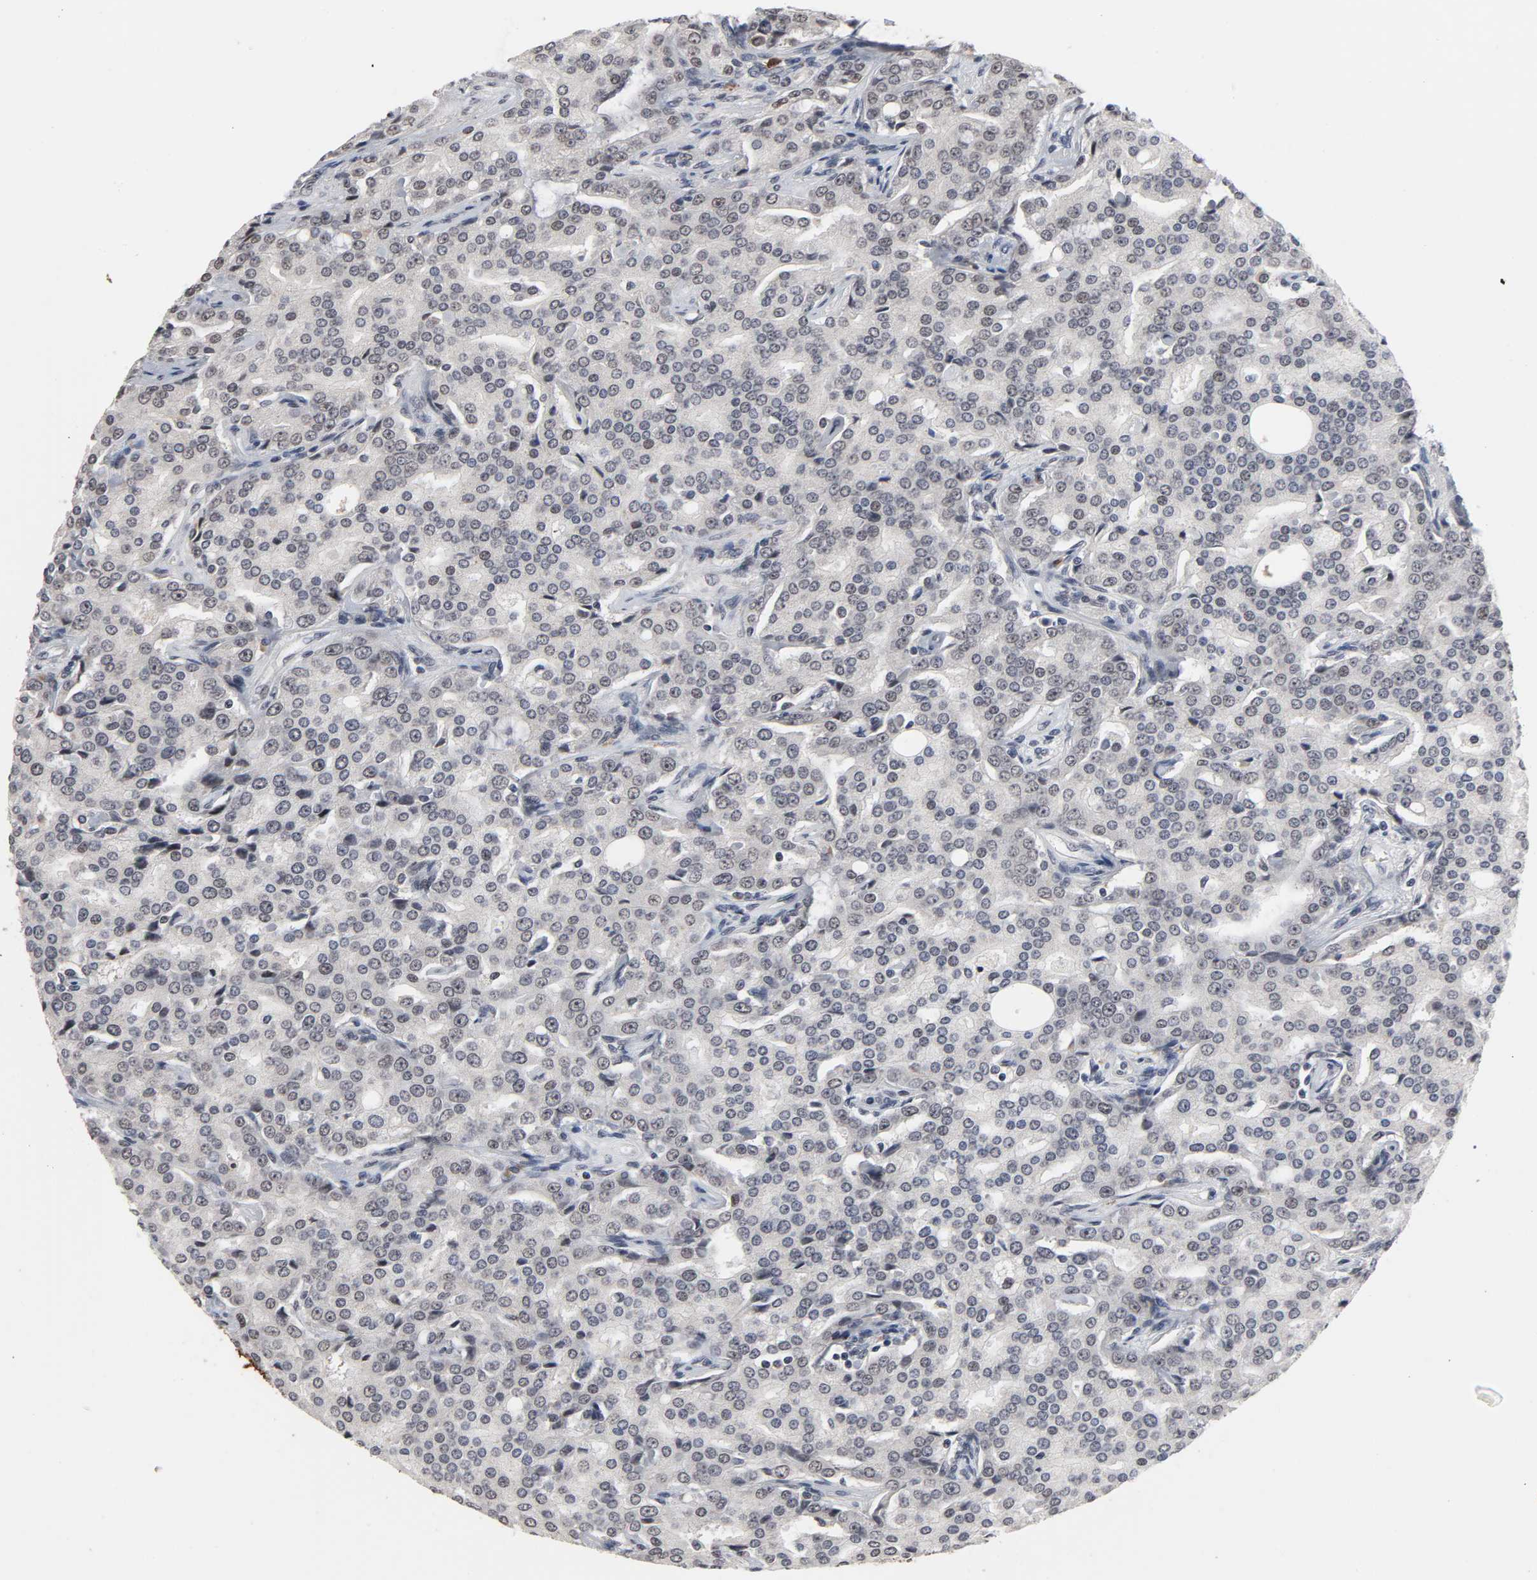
{"staining": {"intensity": "negative", "quantity": "none", "location": "none"}, "tissue": "prostate cancer", "cell_type": "Tumor cells", "image_type": "cancer", "snomed": [{"axis": "morphology", "description": "Adenocarcinoma, High grade"}, {"axis": "topography", "description": "Prostate"}], "caption": "This is an immunohistochemistry (IHC) histopathology image of human prostate cancer. There is no expression in tumor cells.", "gene": "RTL5", "patient": {"sex": "male", "age": 72}}